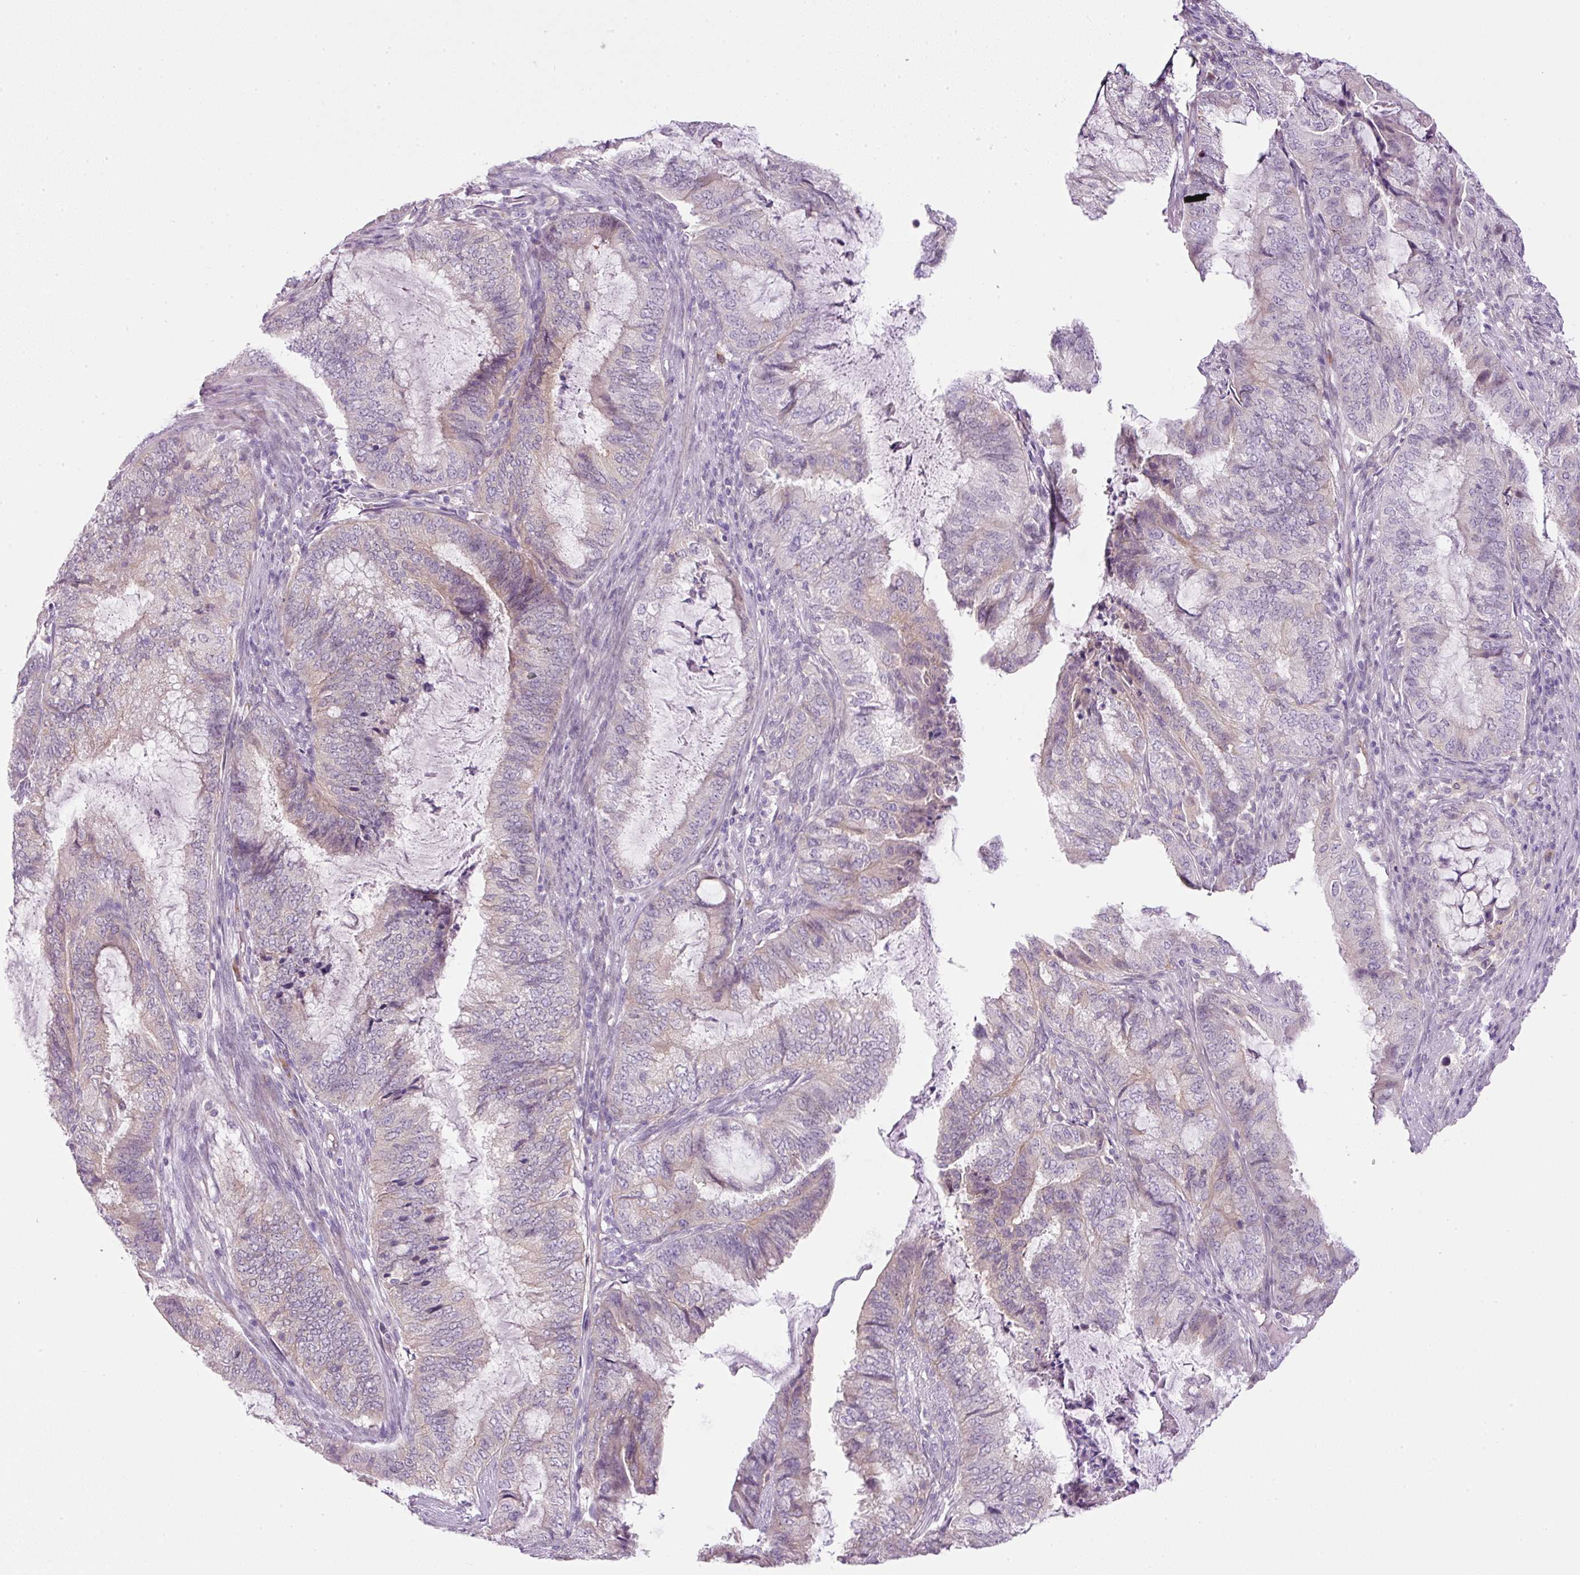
{"staining": {"intensity": "weak", "quantity": "<25%", "location": "cytoplasmic/membranous"}, "tissue": "endometrial cancer", "cell_type": "Tumor cells", "image_type": "cancer", "snomed": [{"axis": "morphology", "description": "Adenocarcinoma, NOS"}, {"axis": "topography", "description": "Endometrium"}], "caption": "Adenocarcinoma (endometrial) stained for a protein using immunohistochemistry shows no positivity tumor cells.", "gene": "SRC", "patient": {"sex": "female", "age": 51}}